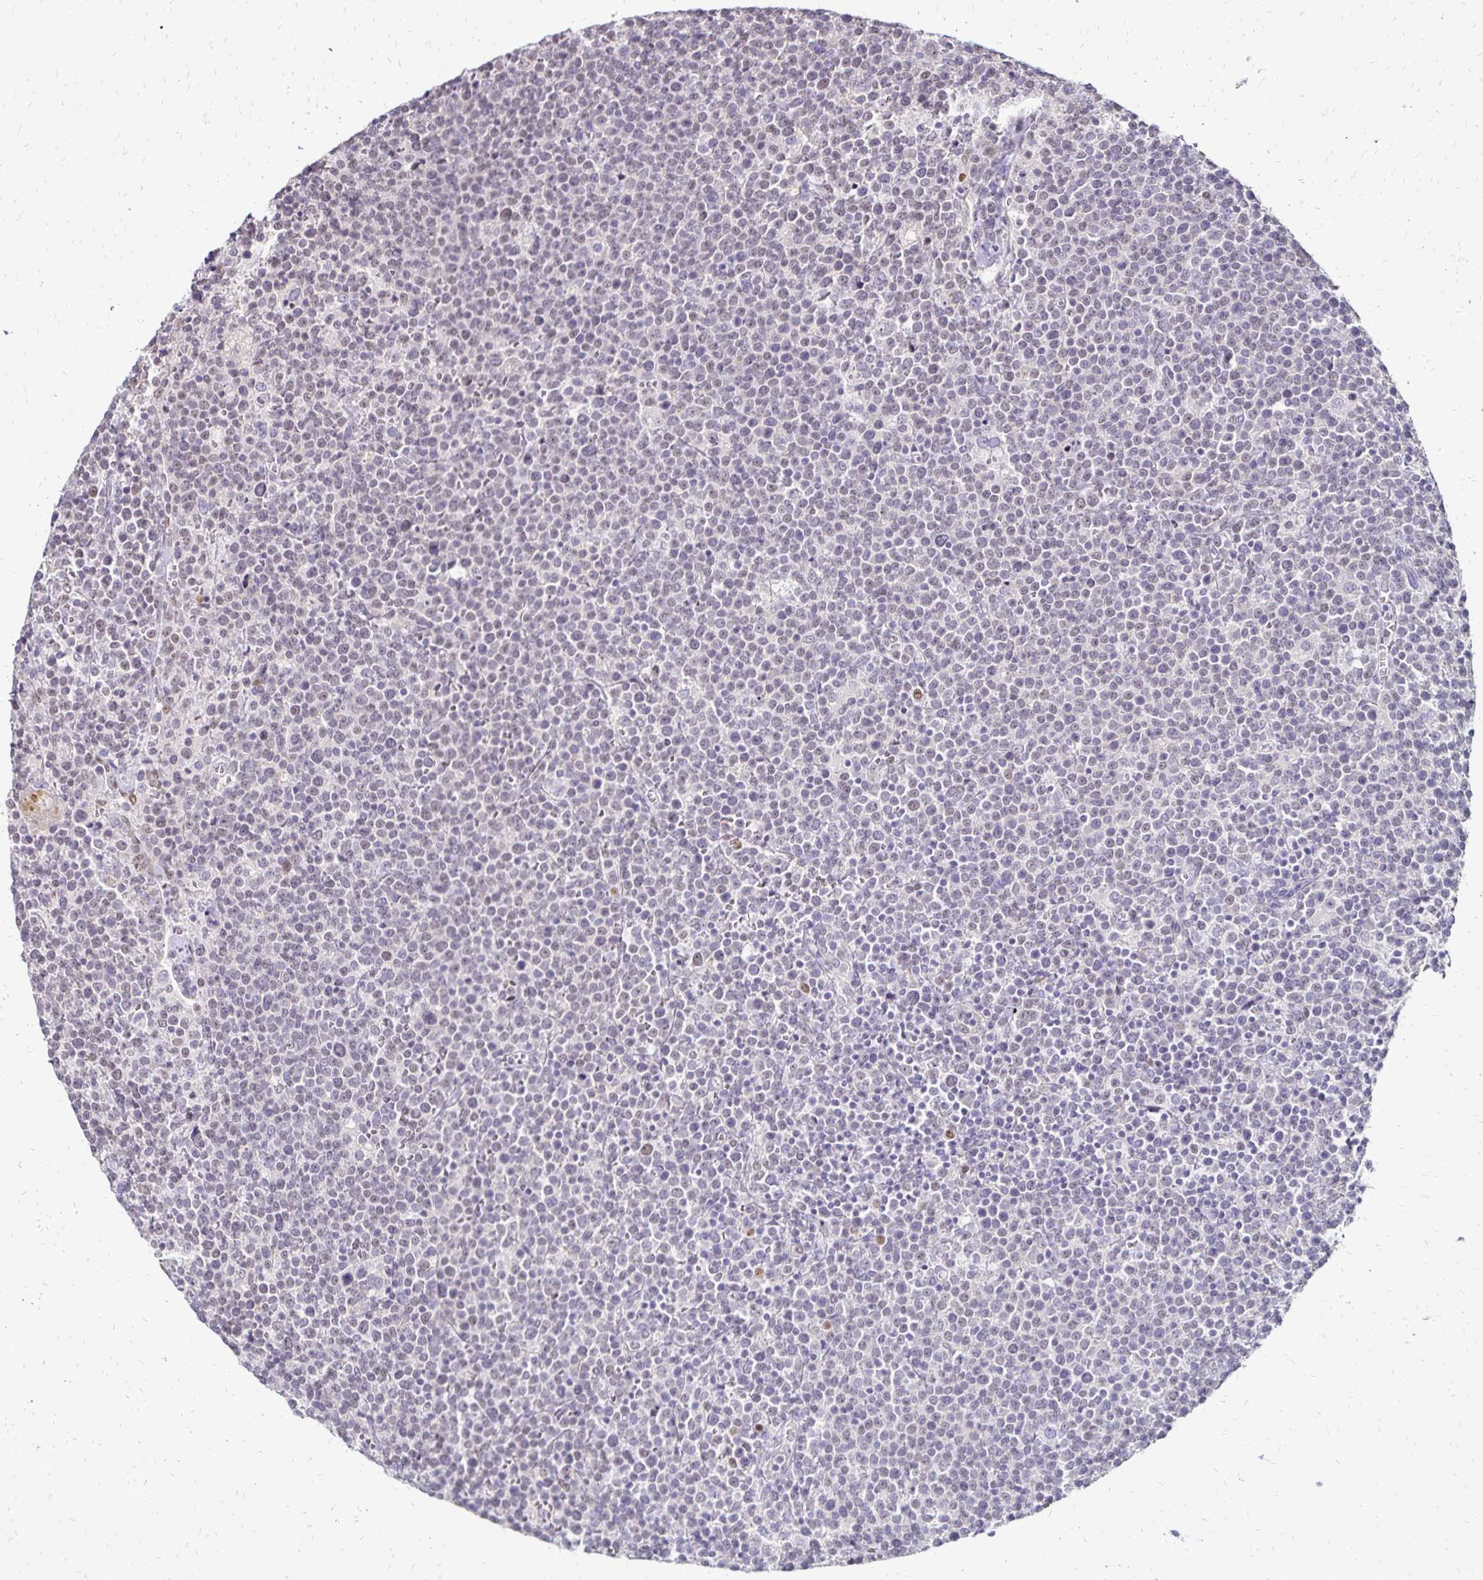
{"staining": {"intensity": "negative", "quantity": "none", "location": "none"}, "tissue": "lymphoma", "cell_type": "Tumor cells", "image_type": "cancer", "snomed": [{"axis": "morphology", "description": "Malignant lymphoma, non-Hodgkin's type, High grade"}, {"axis": "topography", "description": "Lymph node"}], "caption": "DAB (3,3'-diaminobenzidine) immunohistochemical staining of malignant lymphoma, non-Hodgkin's type (high-grade) shows no significant staining in tumor cells. The staining is performed using DAB brown chromogen with nuclei counter-stained in using hematoxylin.", "gene": "POLB", "patient": {"sex": "male", "age": 61}}